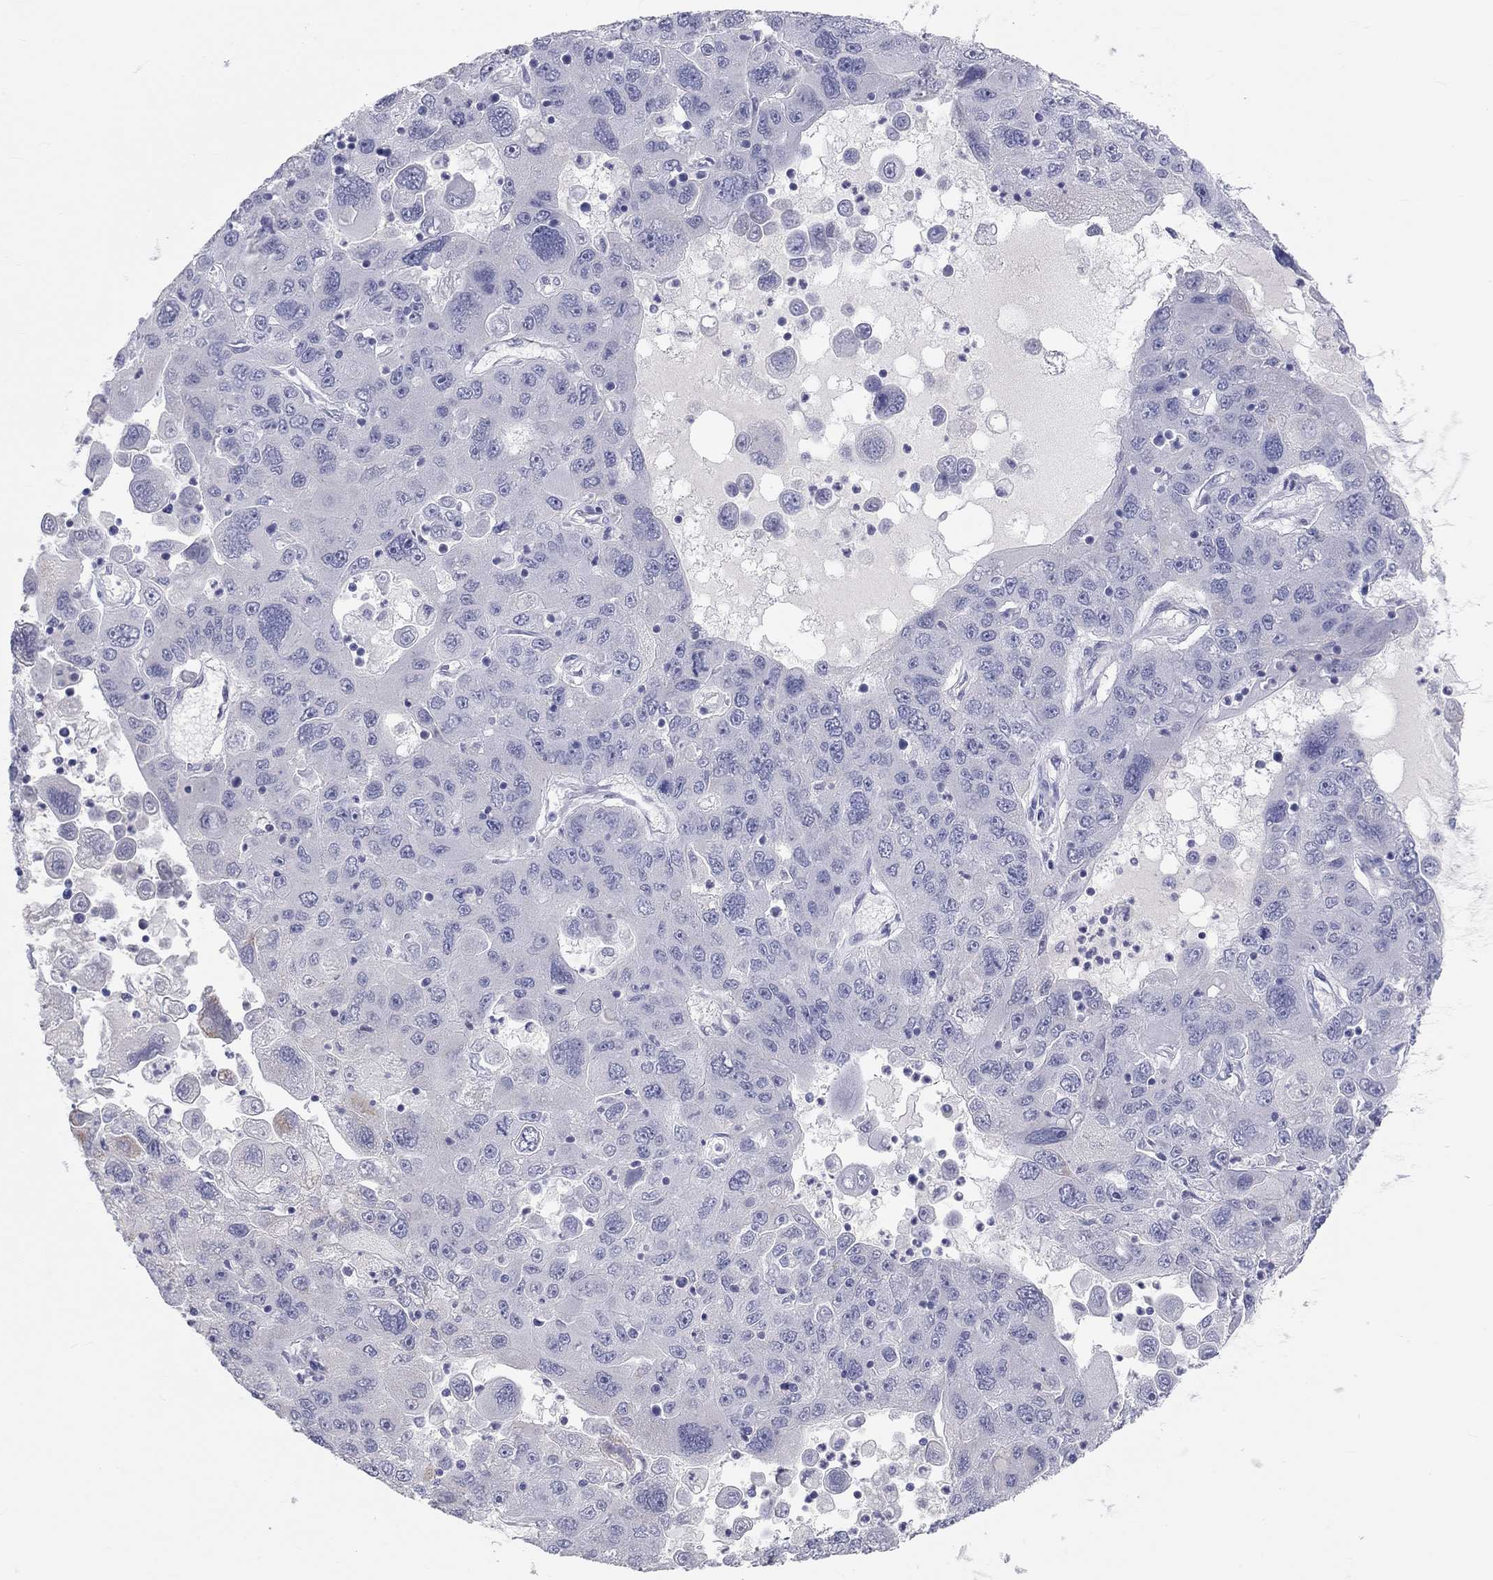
{"staining": {"intensity": "negative", "quantity": "none", "location": "none"}, "tissue": "stomach cancer", "cell_type": "Tumor cells", "image_type": "cancer", "snomed": [{"axis": "morphology", "description": "Adenocarcinoma, NOS"}, {"axis": "topography", "description": "Stomach"}], "caption": "This micrograph is of stomach cancer stained with IHC to label a protein in brown with the nuclei are counter-stained blue. There is no positivity in tumor cells.", "gene": "PCDHGC5", "patient": {"sex": "male", "age": 56}}